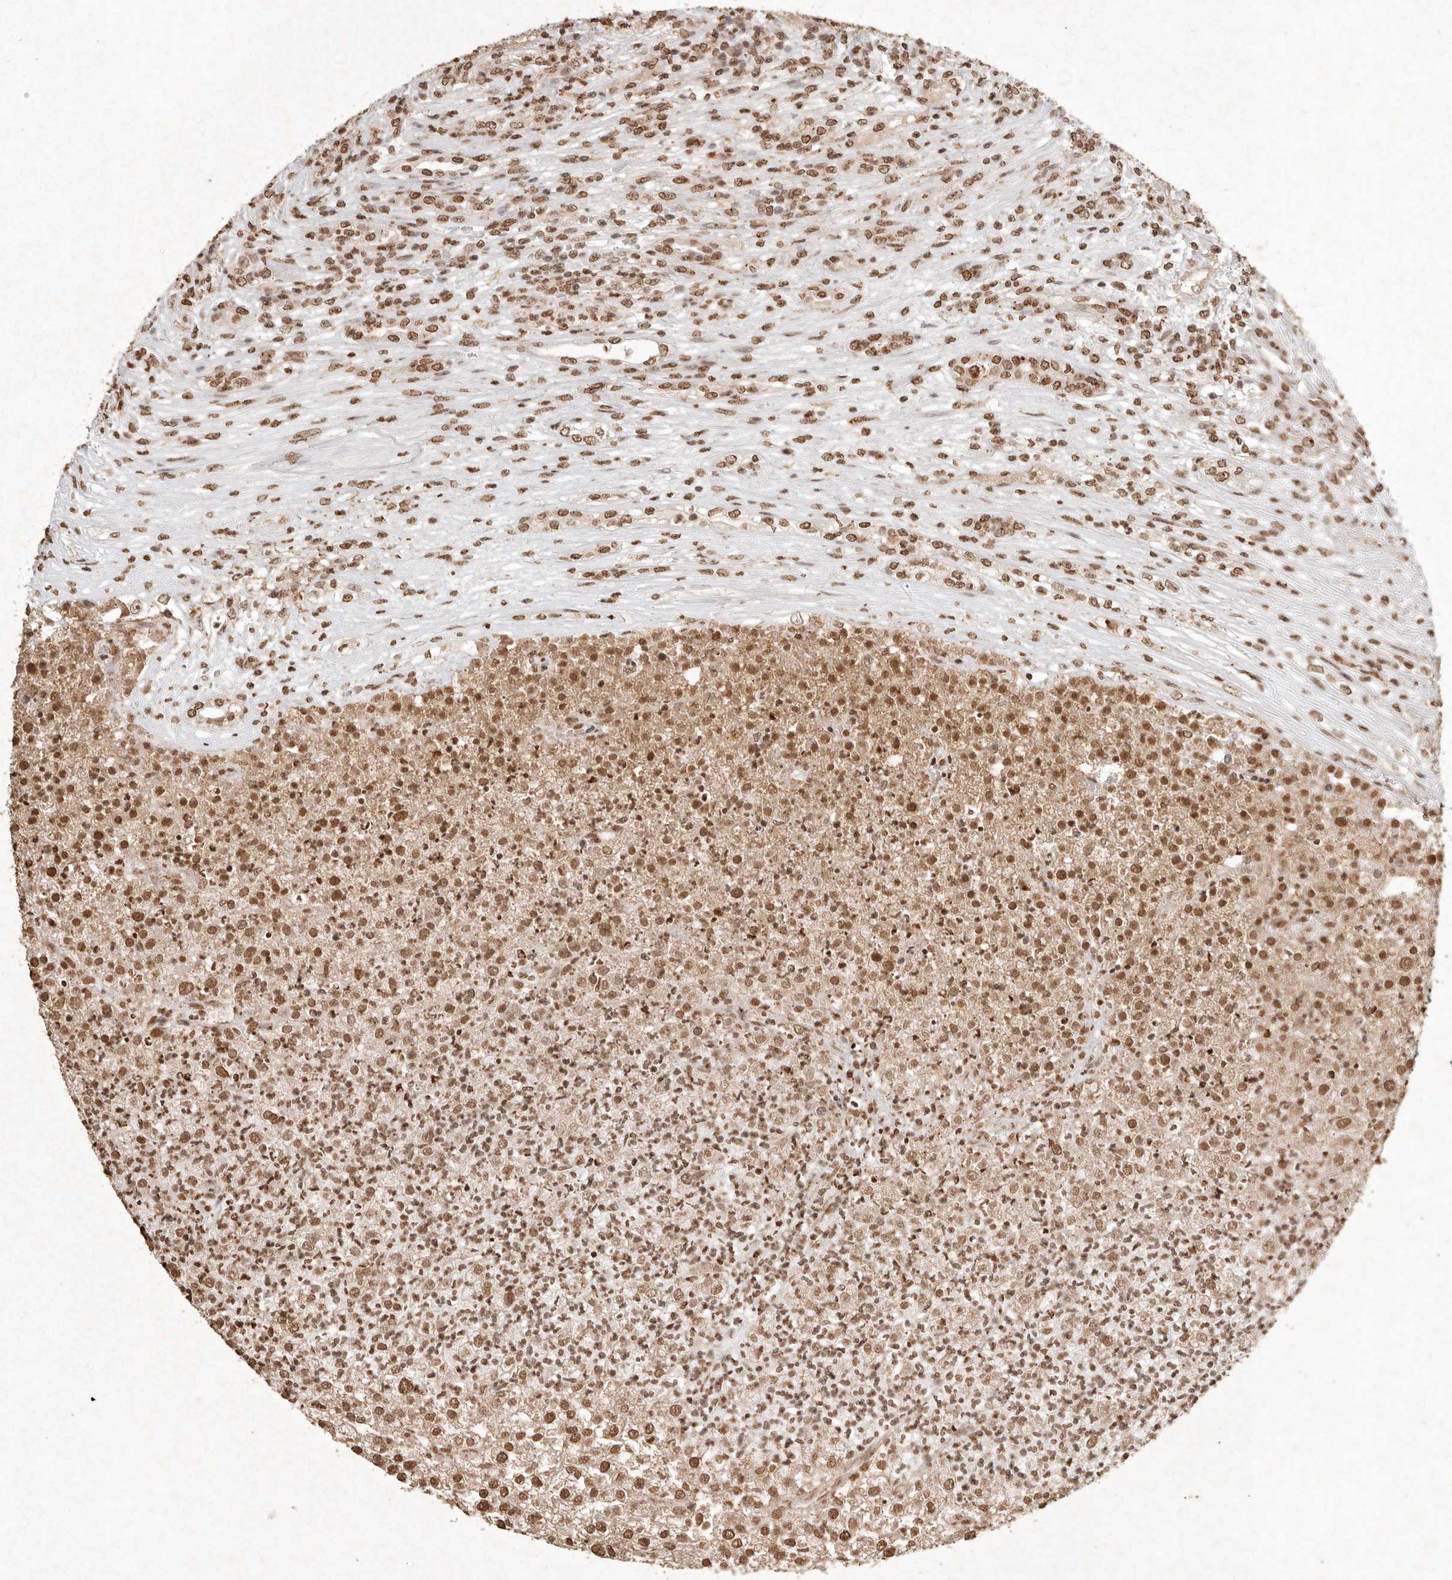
{"staining": {"intensity": "moderate", "quantity": ">75%", "location": "cytoplasmic/membranous,nuclear"}, "tissue": "renal cancer", "cell_type": "Tumor cells", "image_type": "cancer", "snomed": [{"axis": "morphology", "description": "Adenocarcinoma, NOS"}, {"axis": "topography", "description": "Kidney"}], "caption": "A photomicrograph of renal cancer stained for a protein shows moderate cytoplasmic/membranous and nuclear brown staining in tumor cells.", "gene": "NKX3-2", "patient": {"sex": "female", "age": 54}}